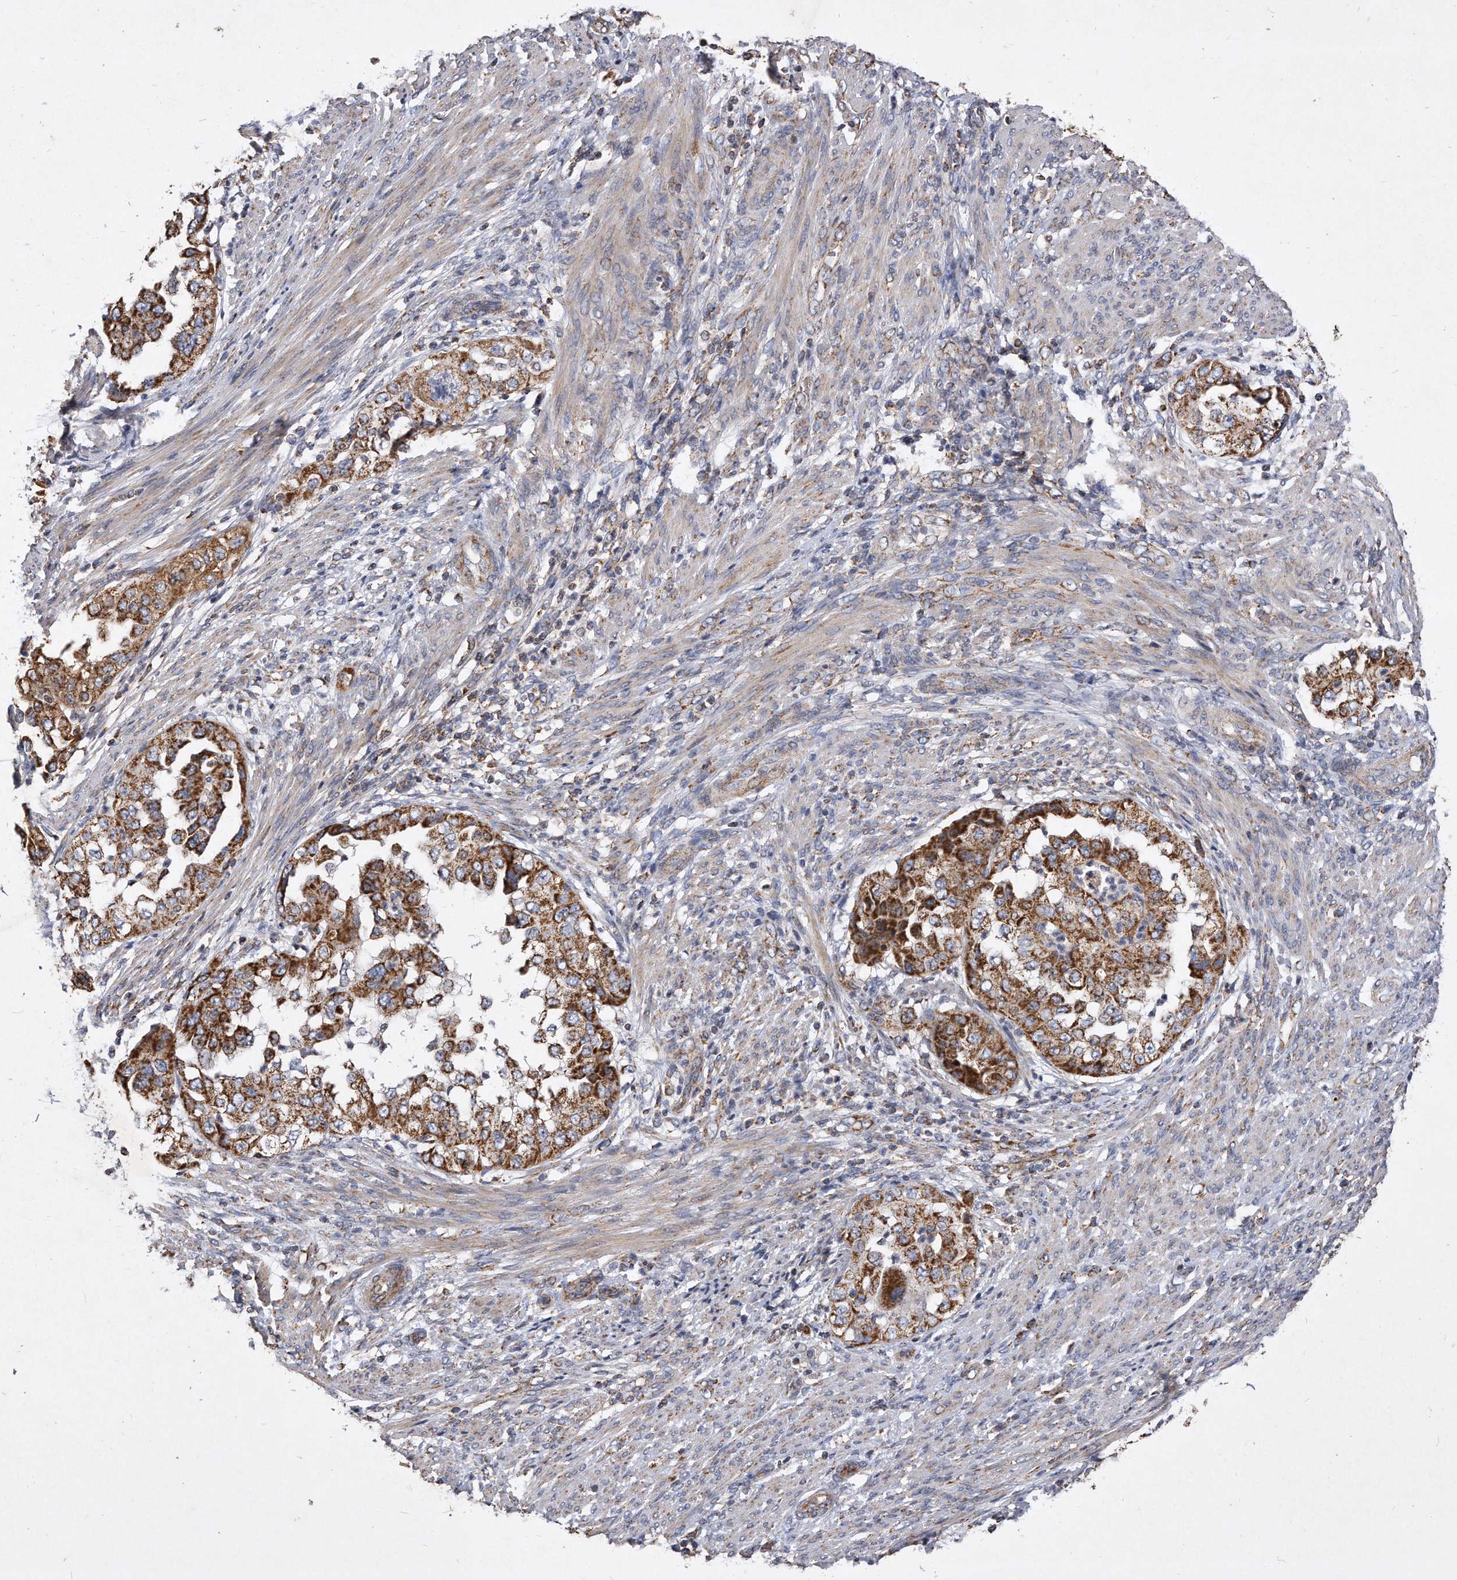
{"staining": {"intensity": "moderate", "quantity": ">75%", "location": "cytoplasmic/membranous"}, "tissue": "endometrial cancer", "cell_type": "Tumor cells", "image_type": "cancer", "snomed": [{"axis": "morphology", "description": "Adenocarcinoma, NOS"}, {"axis": "topography", "description": "Endometrium"}], "caption": "This photomicrograph displays endometrial adenocarcinoma stained with IHC to label a protein in brown. The cytoplasmic/membranous of tumor cells show moderate positivity for the protein. Nuclei are counter-stained blue.", "gene": "PPP5C", "patient": {"sex": "female", "age": 85}}